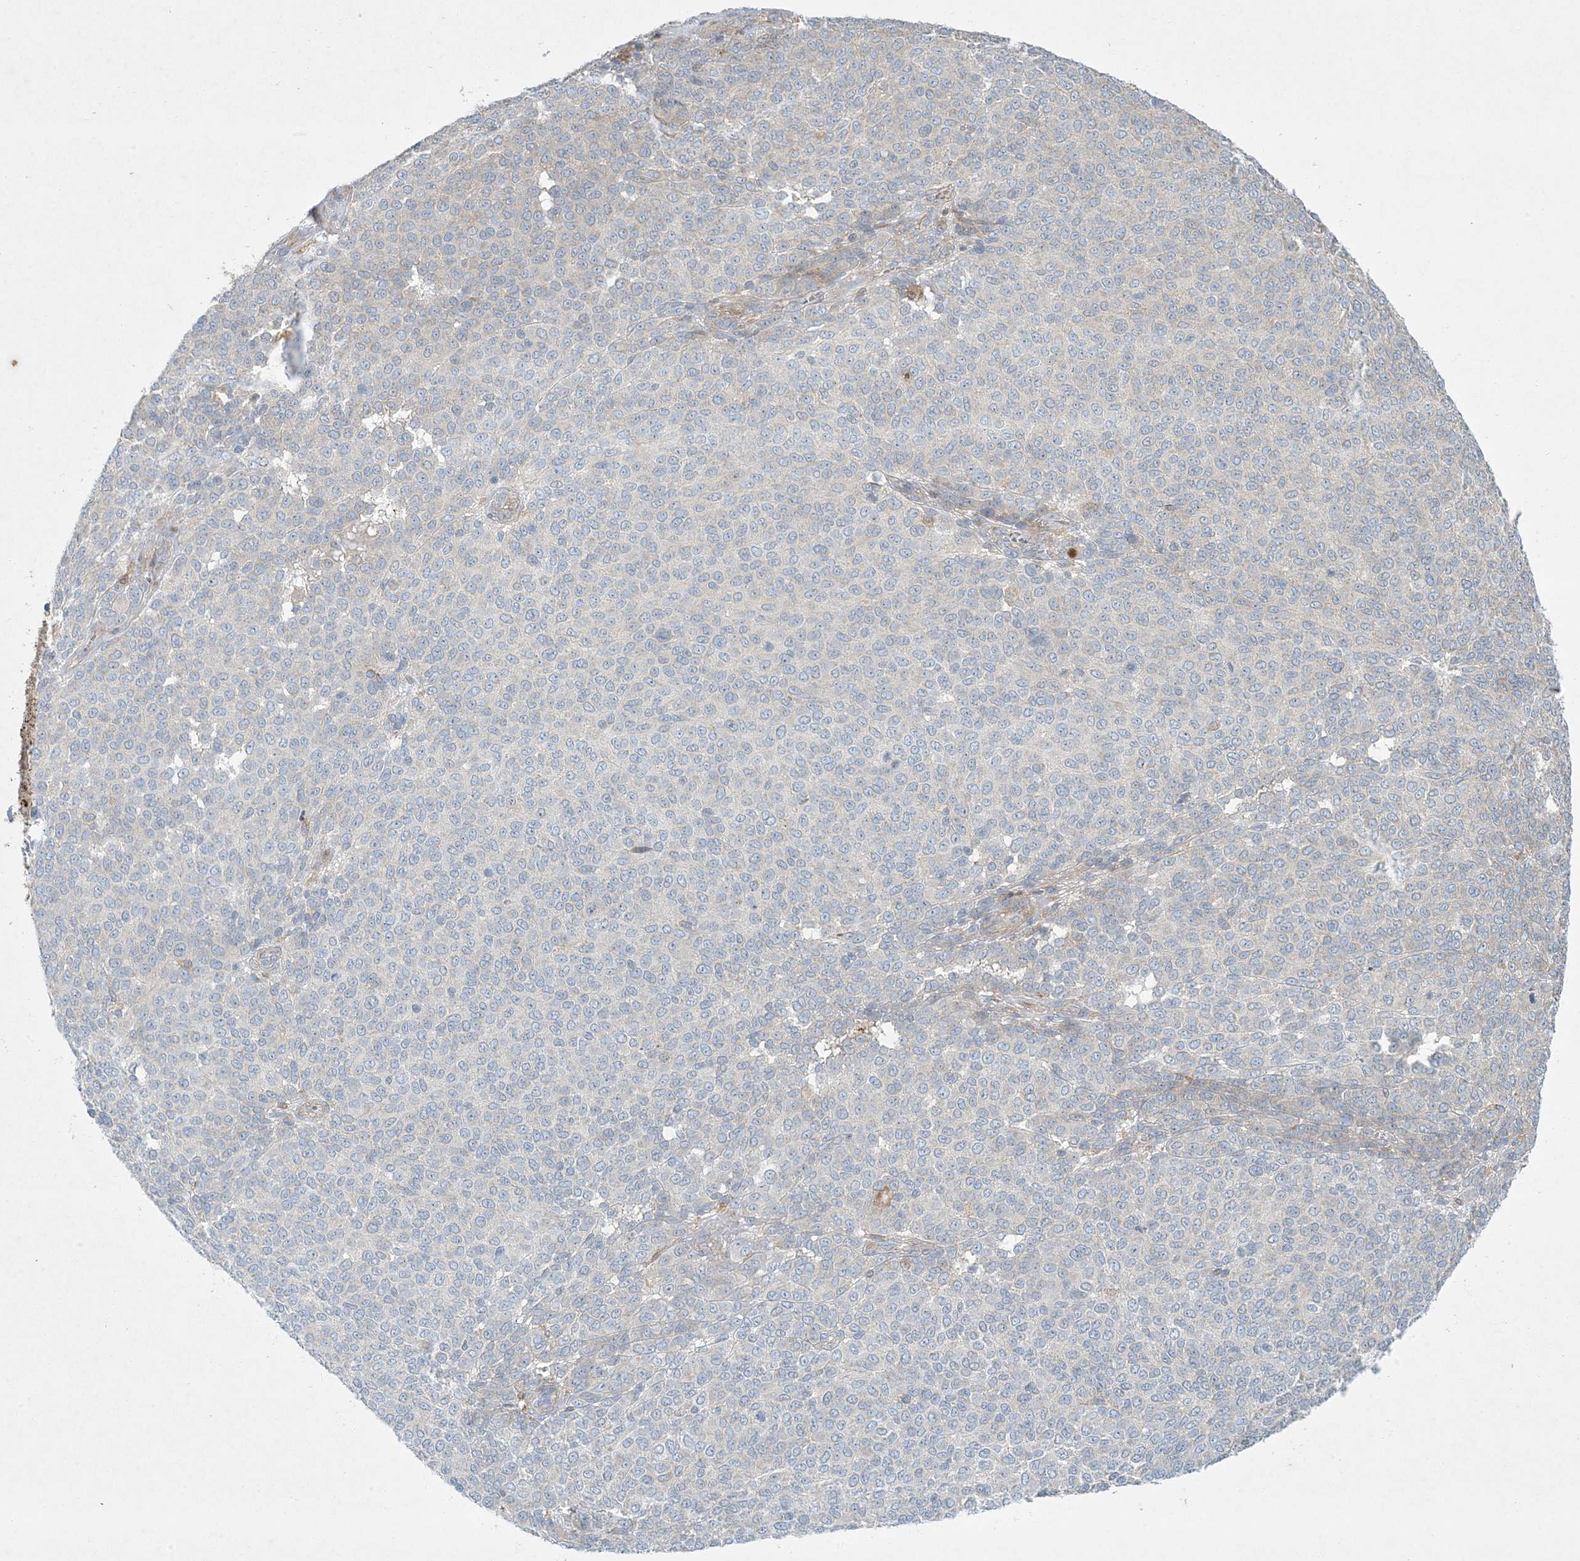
{"staining": {"intensity": "negative", "quantity": "none", "location": "none"}, "tissue": "melanoma", "cell_type": "Tumor cells", "image_type": "cancer", "snomed": [{"axis": "morphology", "description": "Malignant melanoma, NOS"}, {"axis": "topography", "description": "Skin"}], "caption": "This is a image of IHC staining of melanoma, which shows no expression in tumor cells. Nuclei are stained in blue.", "gene": "LTN1", "patient": {"sex": "male", "age": 49}}